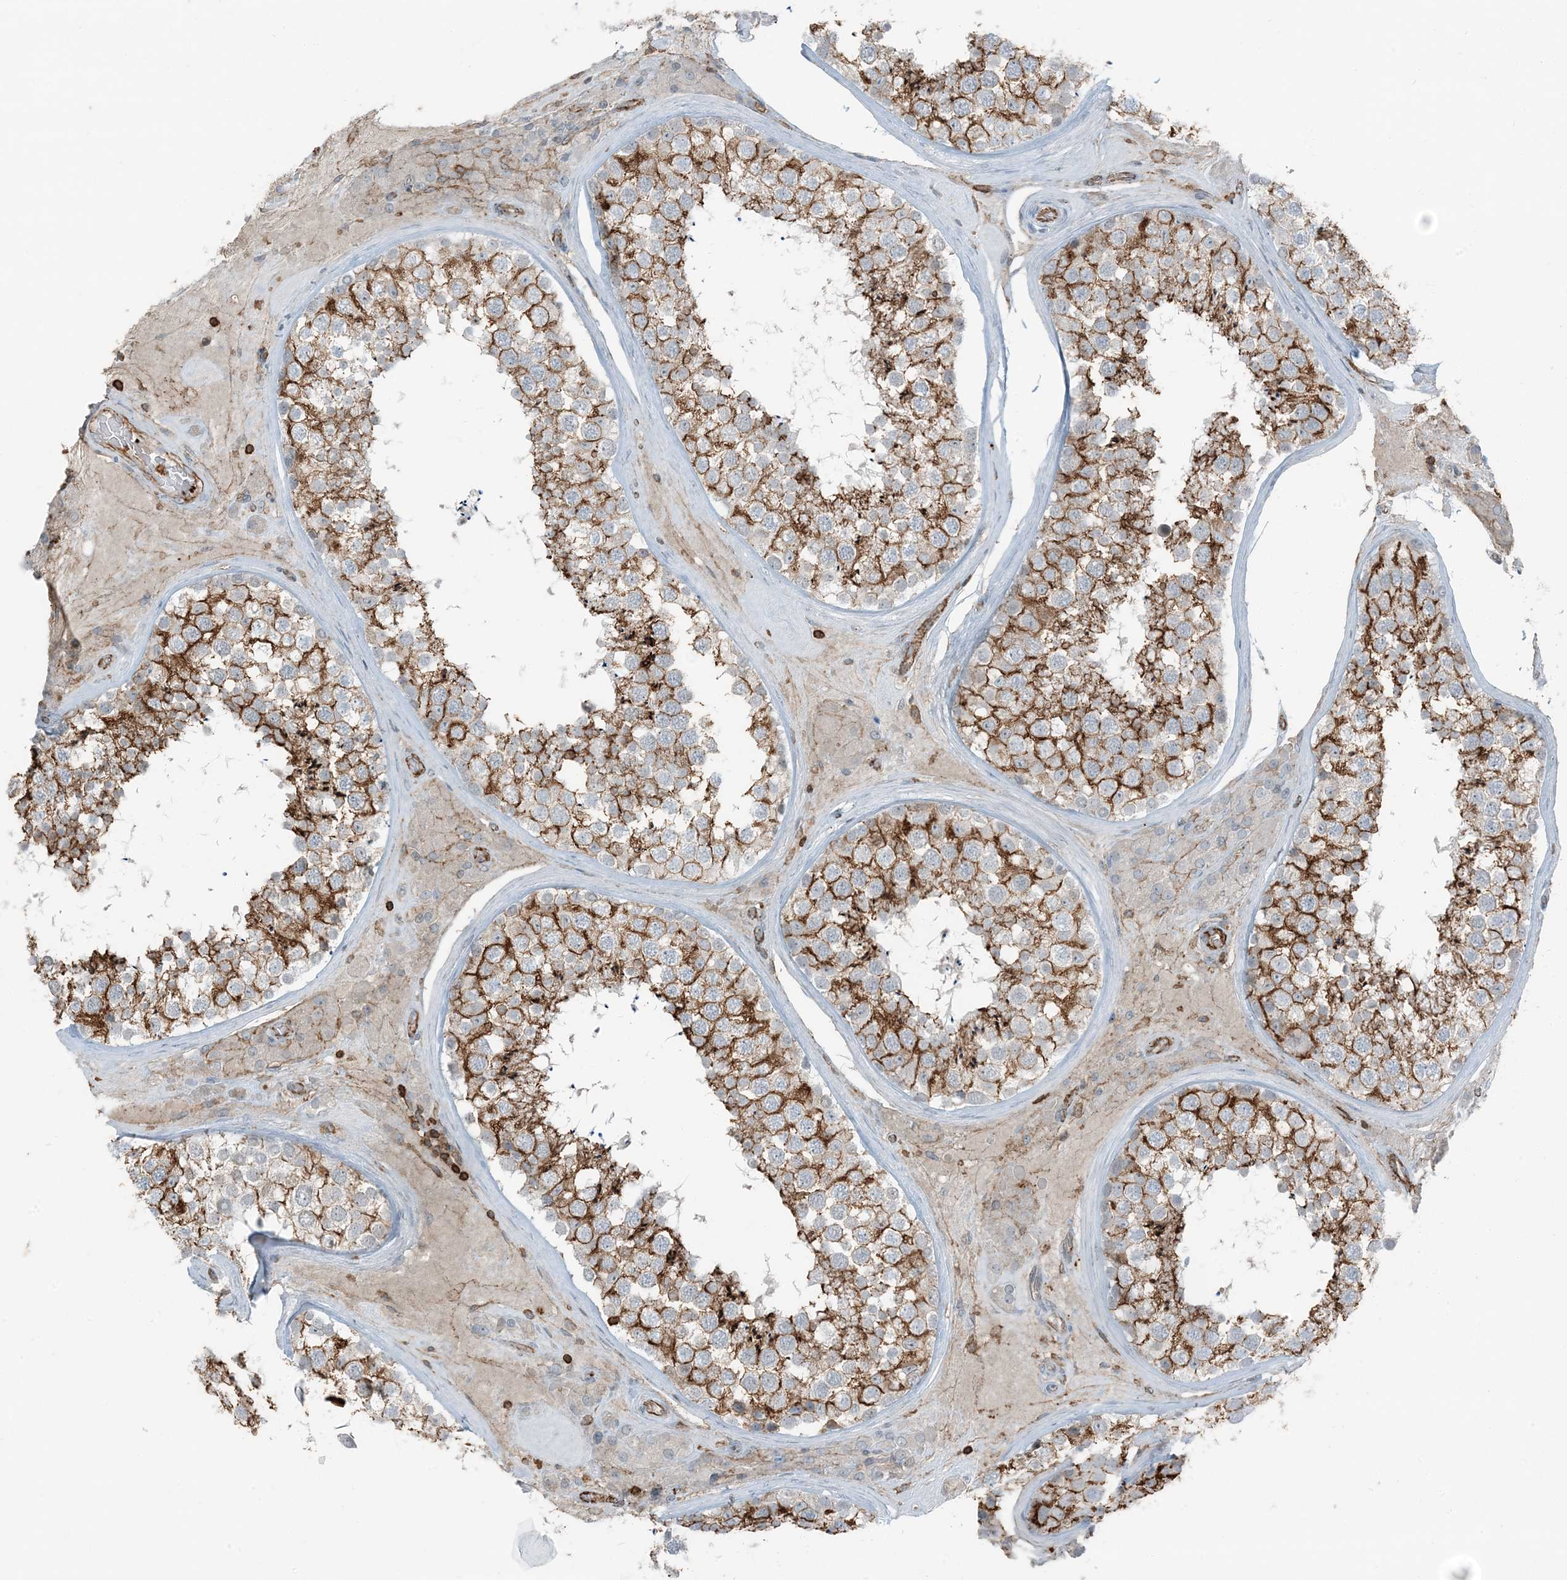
{"staining": {"intensity": "strong", "quantity": ">75%", "location": "cytoplasmic/membranous"}, "tissue": "testis", "cell_type": "Cells in seminiferous ducts", "image_type": "normal", "snomed": [{"axis": "morphology", "description": "Normal tissue, NOS"}, {"axis": "topography", "description": "Testis"}], "caption": "A brown stain highlights strong cytoplasmic/membranous staining of a protein in cells in seminiferous ducts of benign testis. The staining was performed using DAB to visualize the protein expression in brown, while the nuclei were stained in blue with hematoxylin (Magnification: 20x).", "gene": "APOBEC3C", "patient": {"sex": "male", "age": 46}}